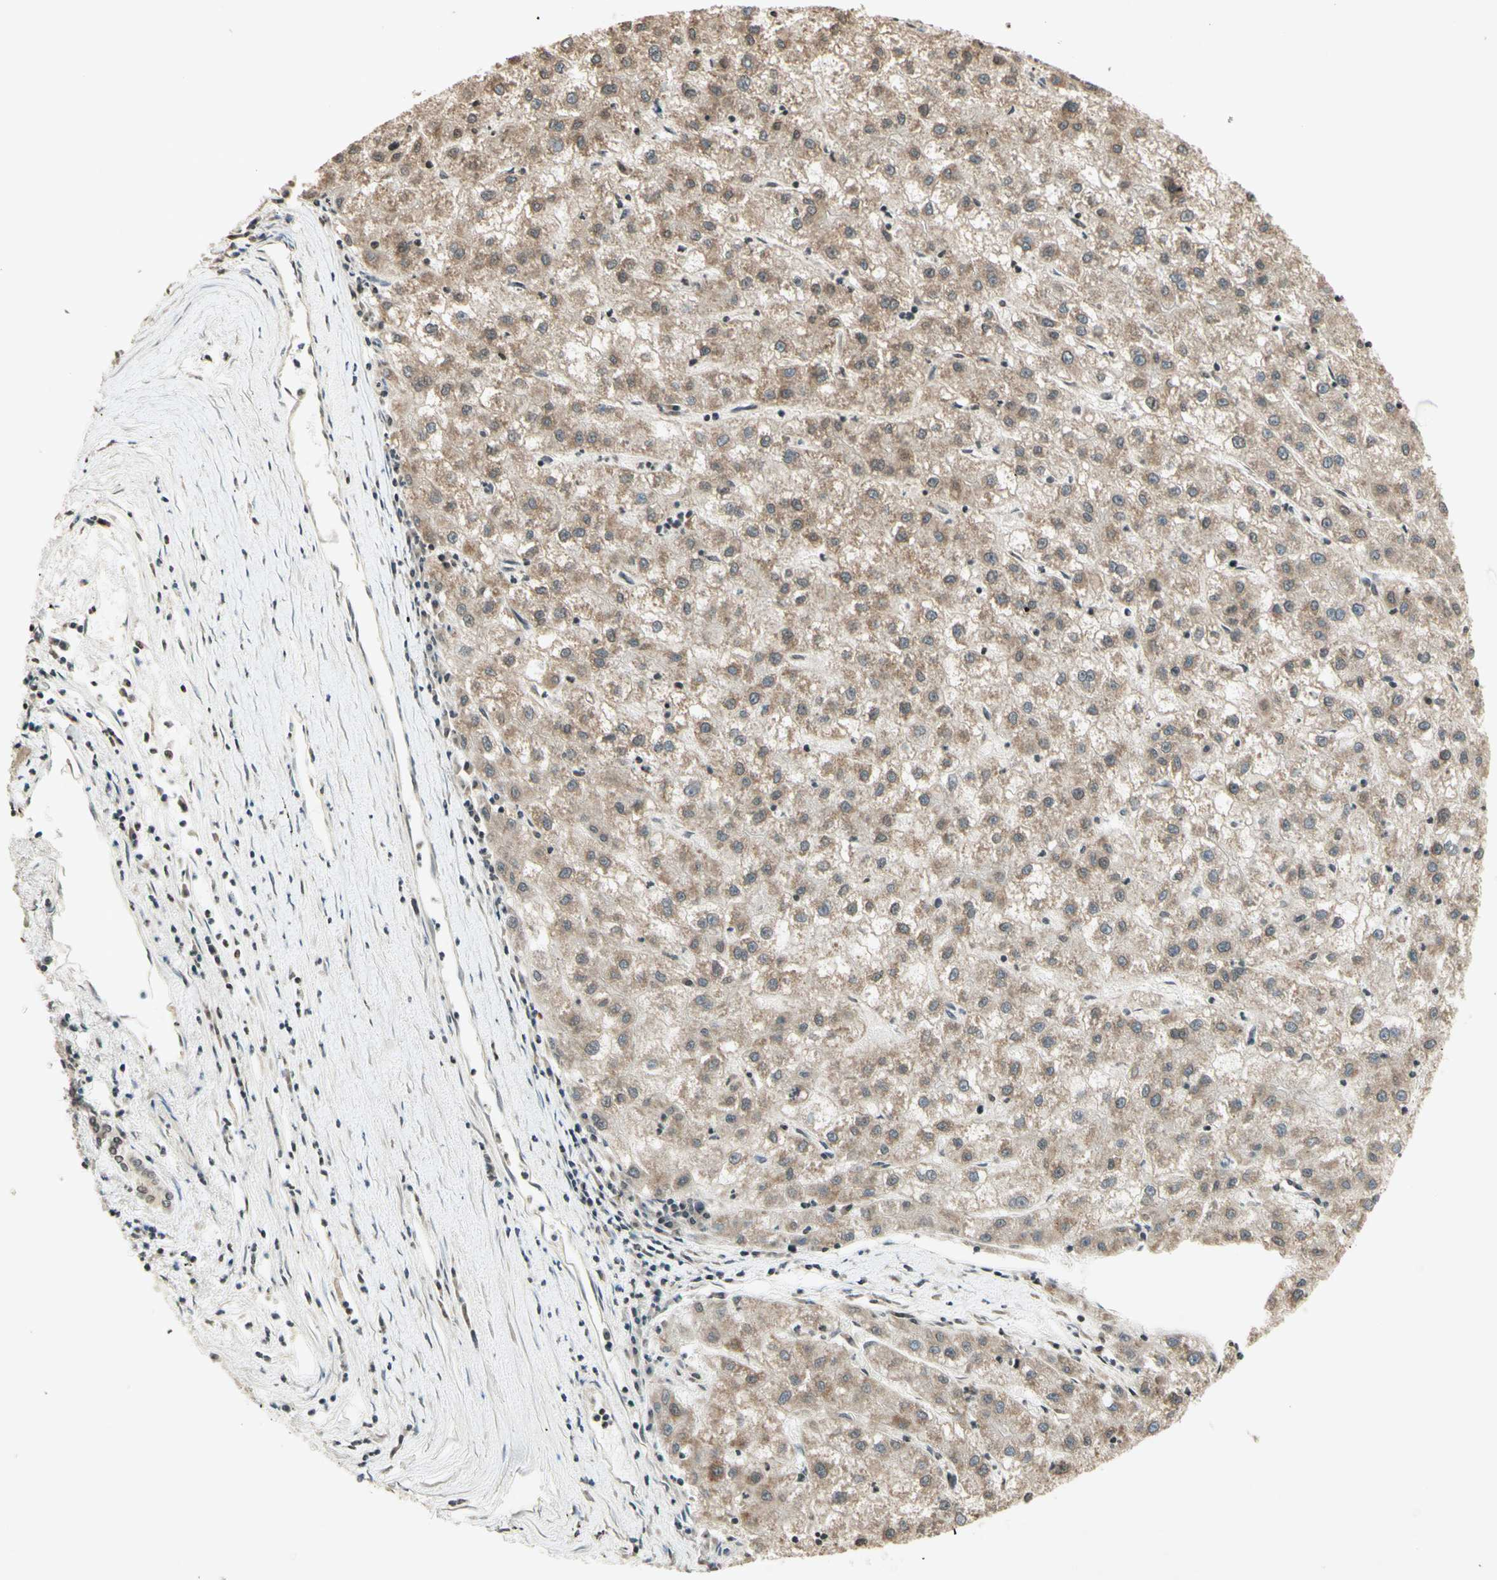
{"staining": {"intensity": "weak", "quantity": ">75%", "location": "cytoplasmic/membranous"}, "tissue": "liver cancer", "cell_type": "Tumor cells", "image_type": "cancer", "snomed": [{"axis": "morphology", "description": "Carcinoma, Hepatocellular, NOS"}, {"axis": "topography", "description": "Liver"}], "caption": "Immunohistochemical staining of hepatocellular carcinoma (liver) displays low levels of weak cytoplasmic/membranous positivity in approximately >75% of tumor cells.", "gene": "CCNI", "patient": {"sex": "male", "age": 72}}